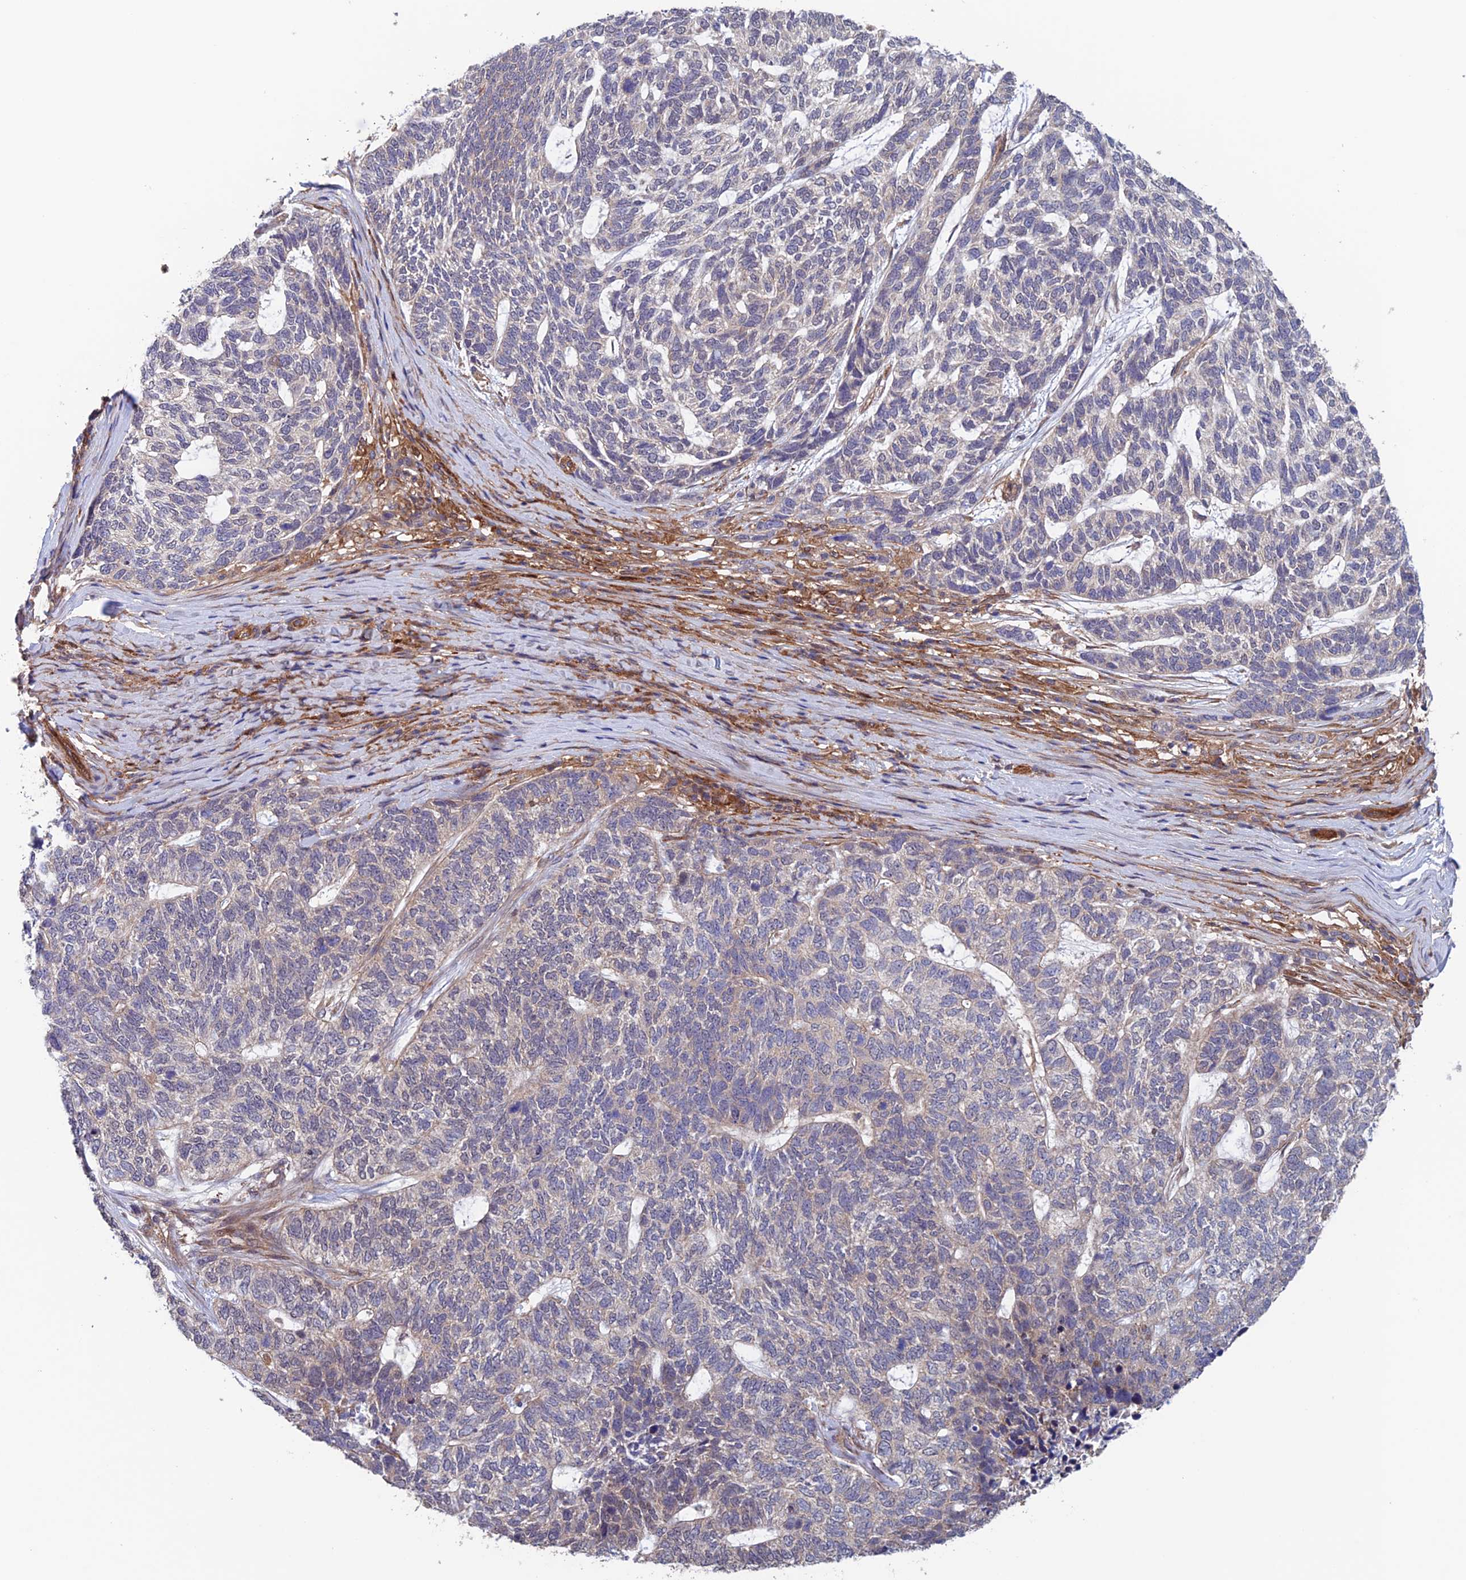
{"staining": {"intensity": "negative", "quantity": "none", "location": "none"}, "tissue": "skin cancer", "cell_type": "Tumor cells", "image_type": "cancer", "snomed": [{"axis": "morphology", "description": "Basal cell carcinoma"}, {"axis": "topography", "description": "Skin"}], "caption": "A histopathology image of skin cancer stained for a protein demonstrates no brown staining in tumor cells.", "gene": "NUDT16L1", "patient": {"sex": "female", "age": 65}}